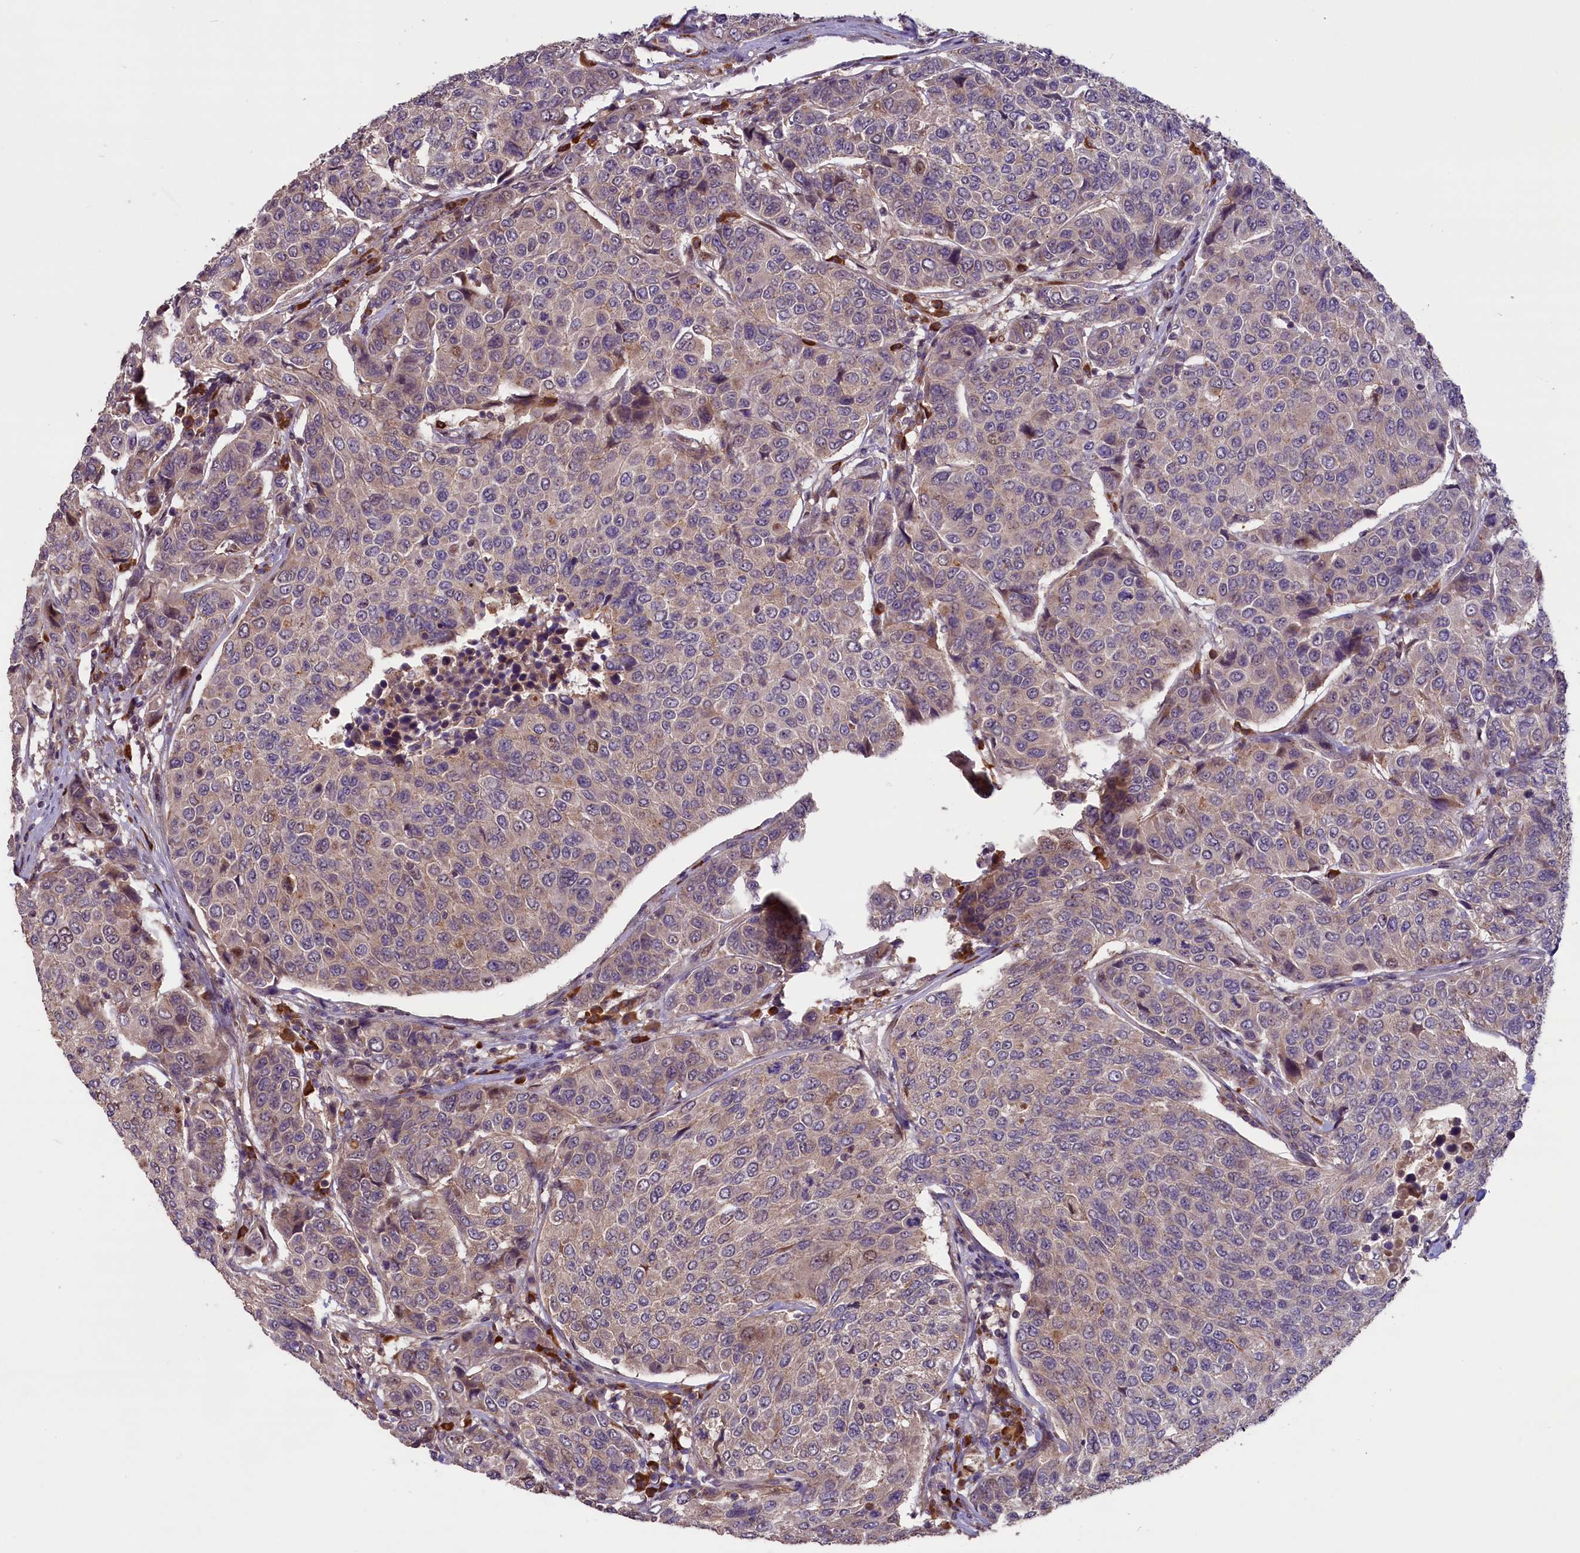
{"staining": {"intensity": "weak", "quantity": "<25%", "location": "cytoplasmic/membranous"}, "tissue": "breast cancer", "cell_type": "Tumor cells", "image_type": "cancer", "snomed": [{"axis": "morphology", "description": "Duct carcinoma"}, {"axis": "topography", "description": "Breast"}], "caption": "The immunohistochemistry (IHC) histopathology image has no significant positivity in tumor cells of invasive ductal carcinoma (breast) tissue.", "gene": "RIC8A", "patient": {"sex": "female", "age": 55}}